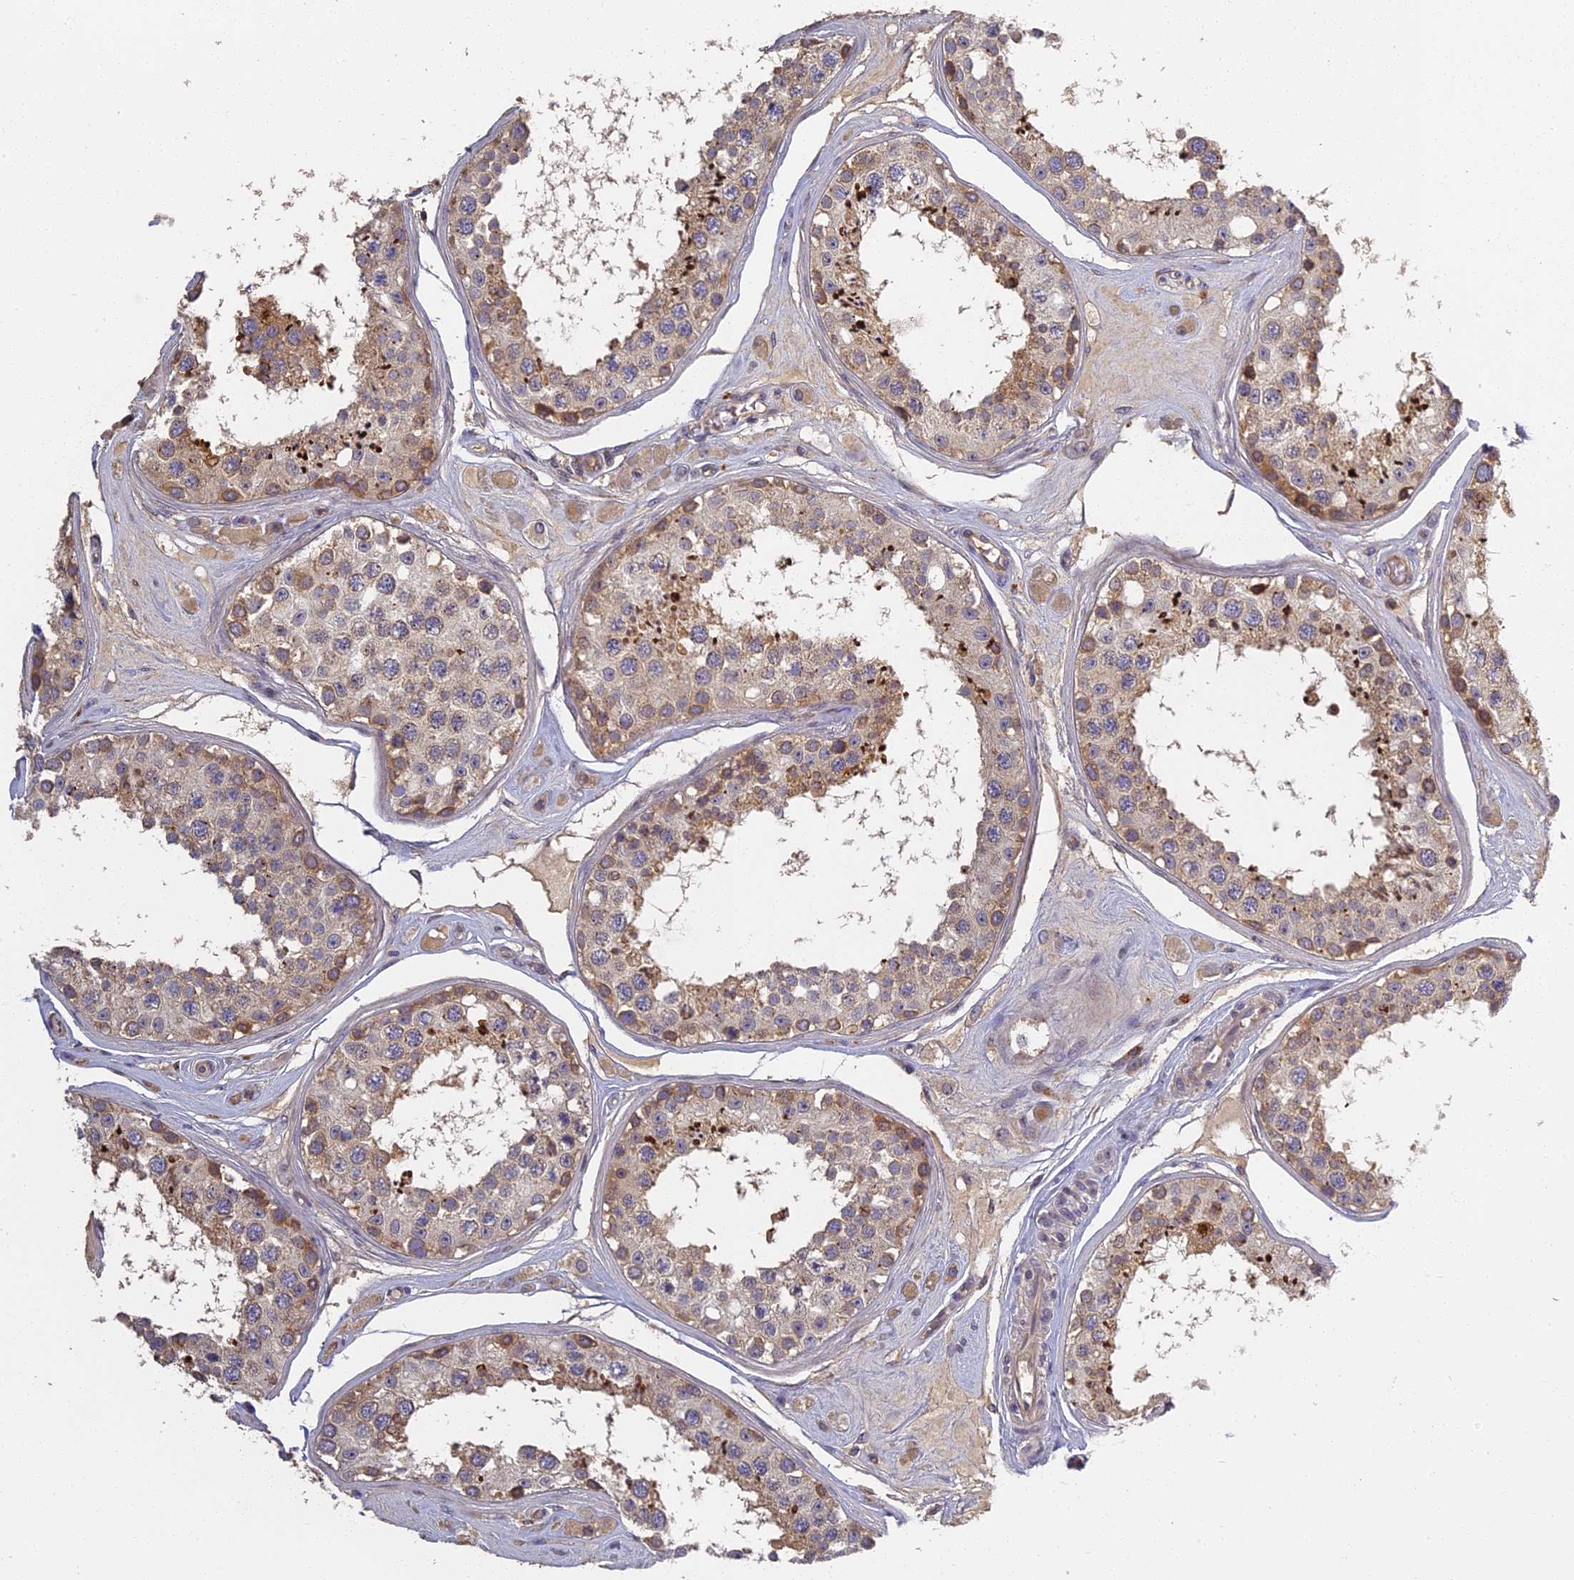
{"staining": {"intensity": "moderate", "quantity": ">75%", "location": "cytoplasmic/membranous"}, "tissue": "testis", "cell_type": "Cells in seminiferous ducts", "image_type": "normal", "snomed": [{"axis": "morphology", "description": "Normal tissue, NOS"}, {"axis": "topography", "description": "Testis"}], "caption": "Cells in seminiferous ducts display moderate cytoplasmic/membranous staining in approximately >75% of cells in normal testis.", "gene": "AP4E1", "patient": {"sex": "male", "age": 25}}